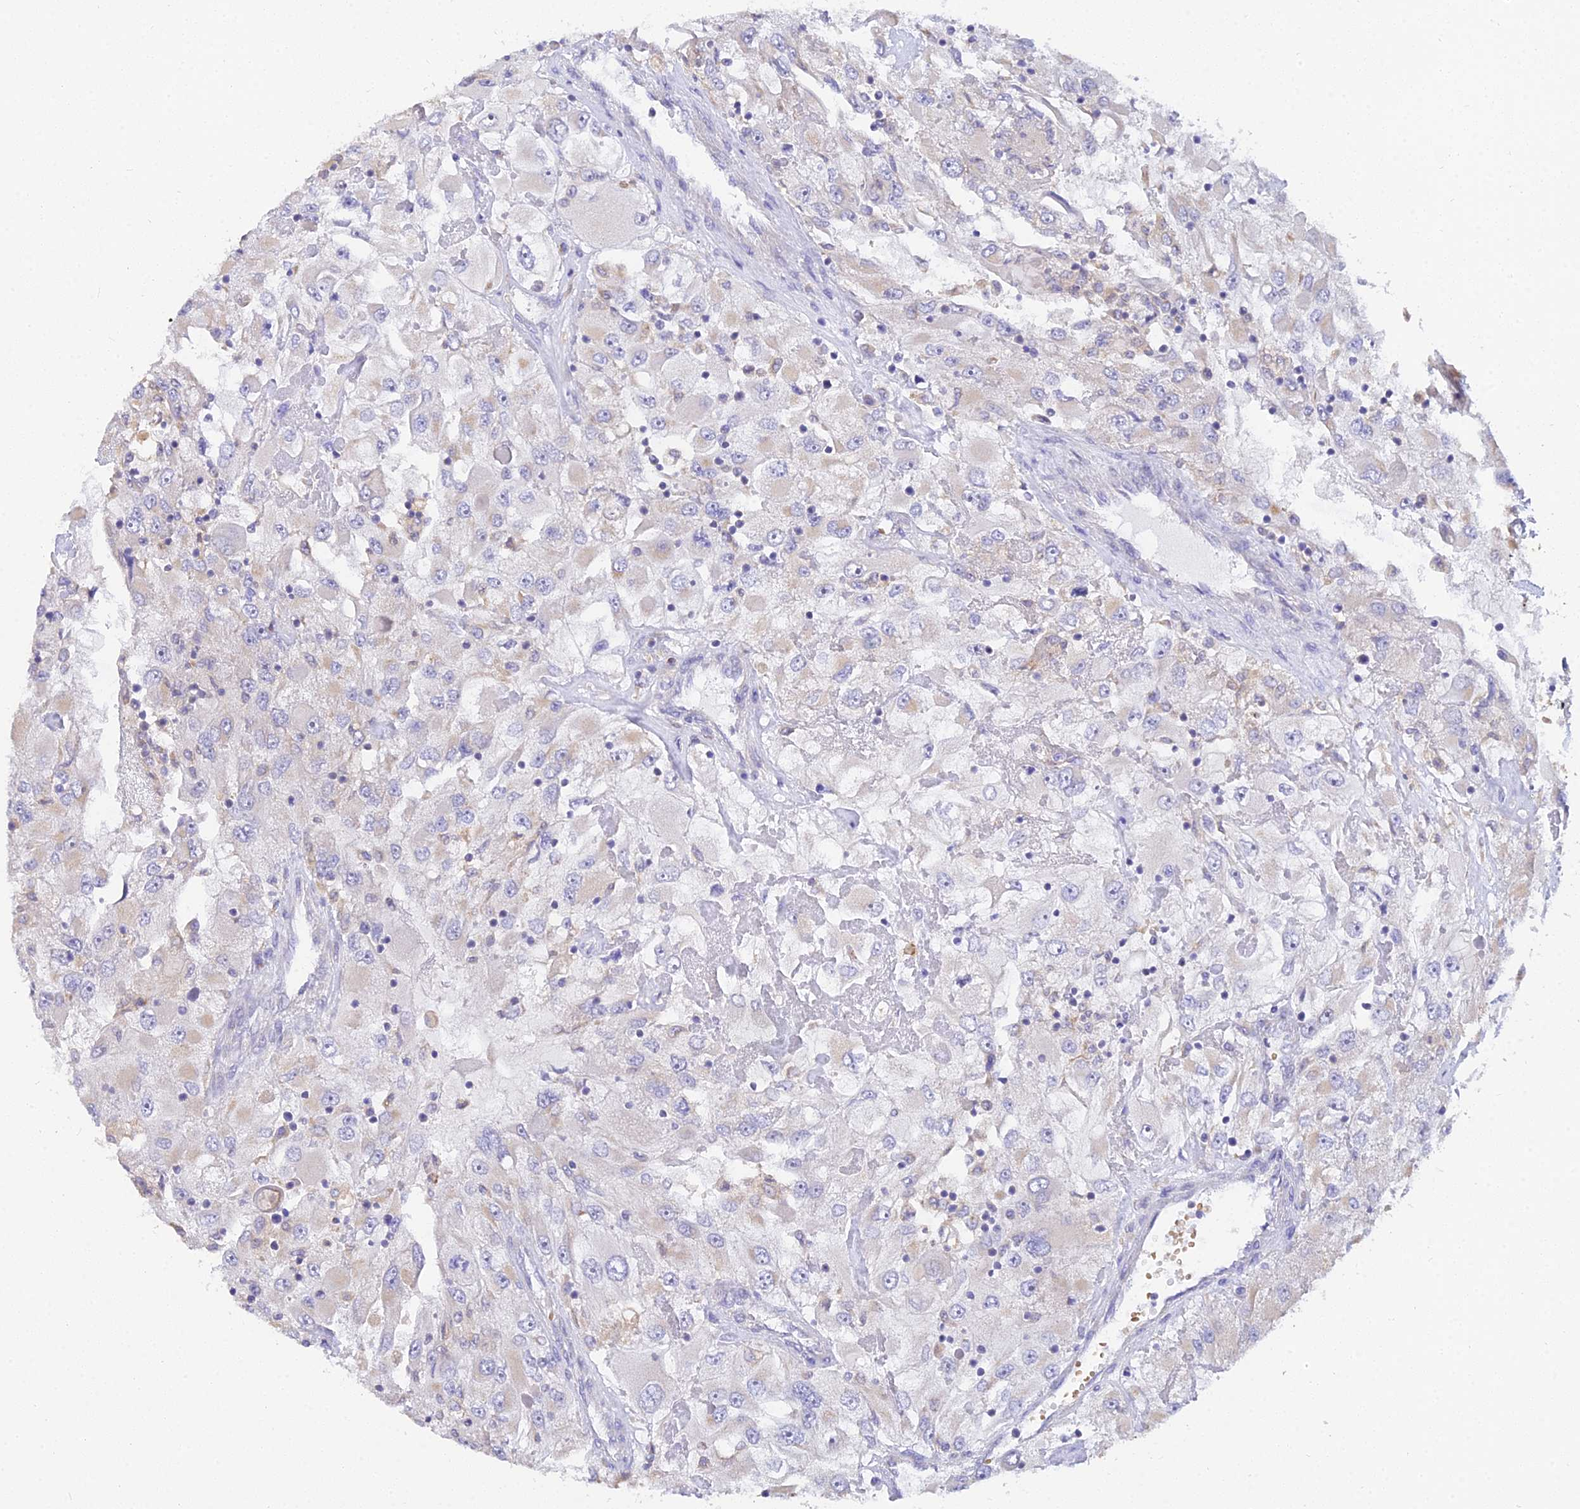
{"staining": {"intensity": "negative", "quantity": "none", "location": "none"}, "tissue": "renal cancer", "cell_type": "Tumor cells", "image_type": "cancer", "snomed": [{"axis": "morphology", "description": "Adenocarcinoma, NOS"}, {"axis": "topography", "description": "Kidney"}], "caption": "DAB immunohistochemical staining of human renal cancer shows no significant staining in tumor cells.", "gene": "ARL8B", "patient": {"sex": "female", "age": 52}}